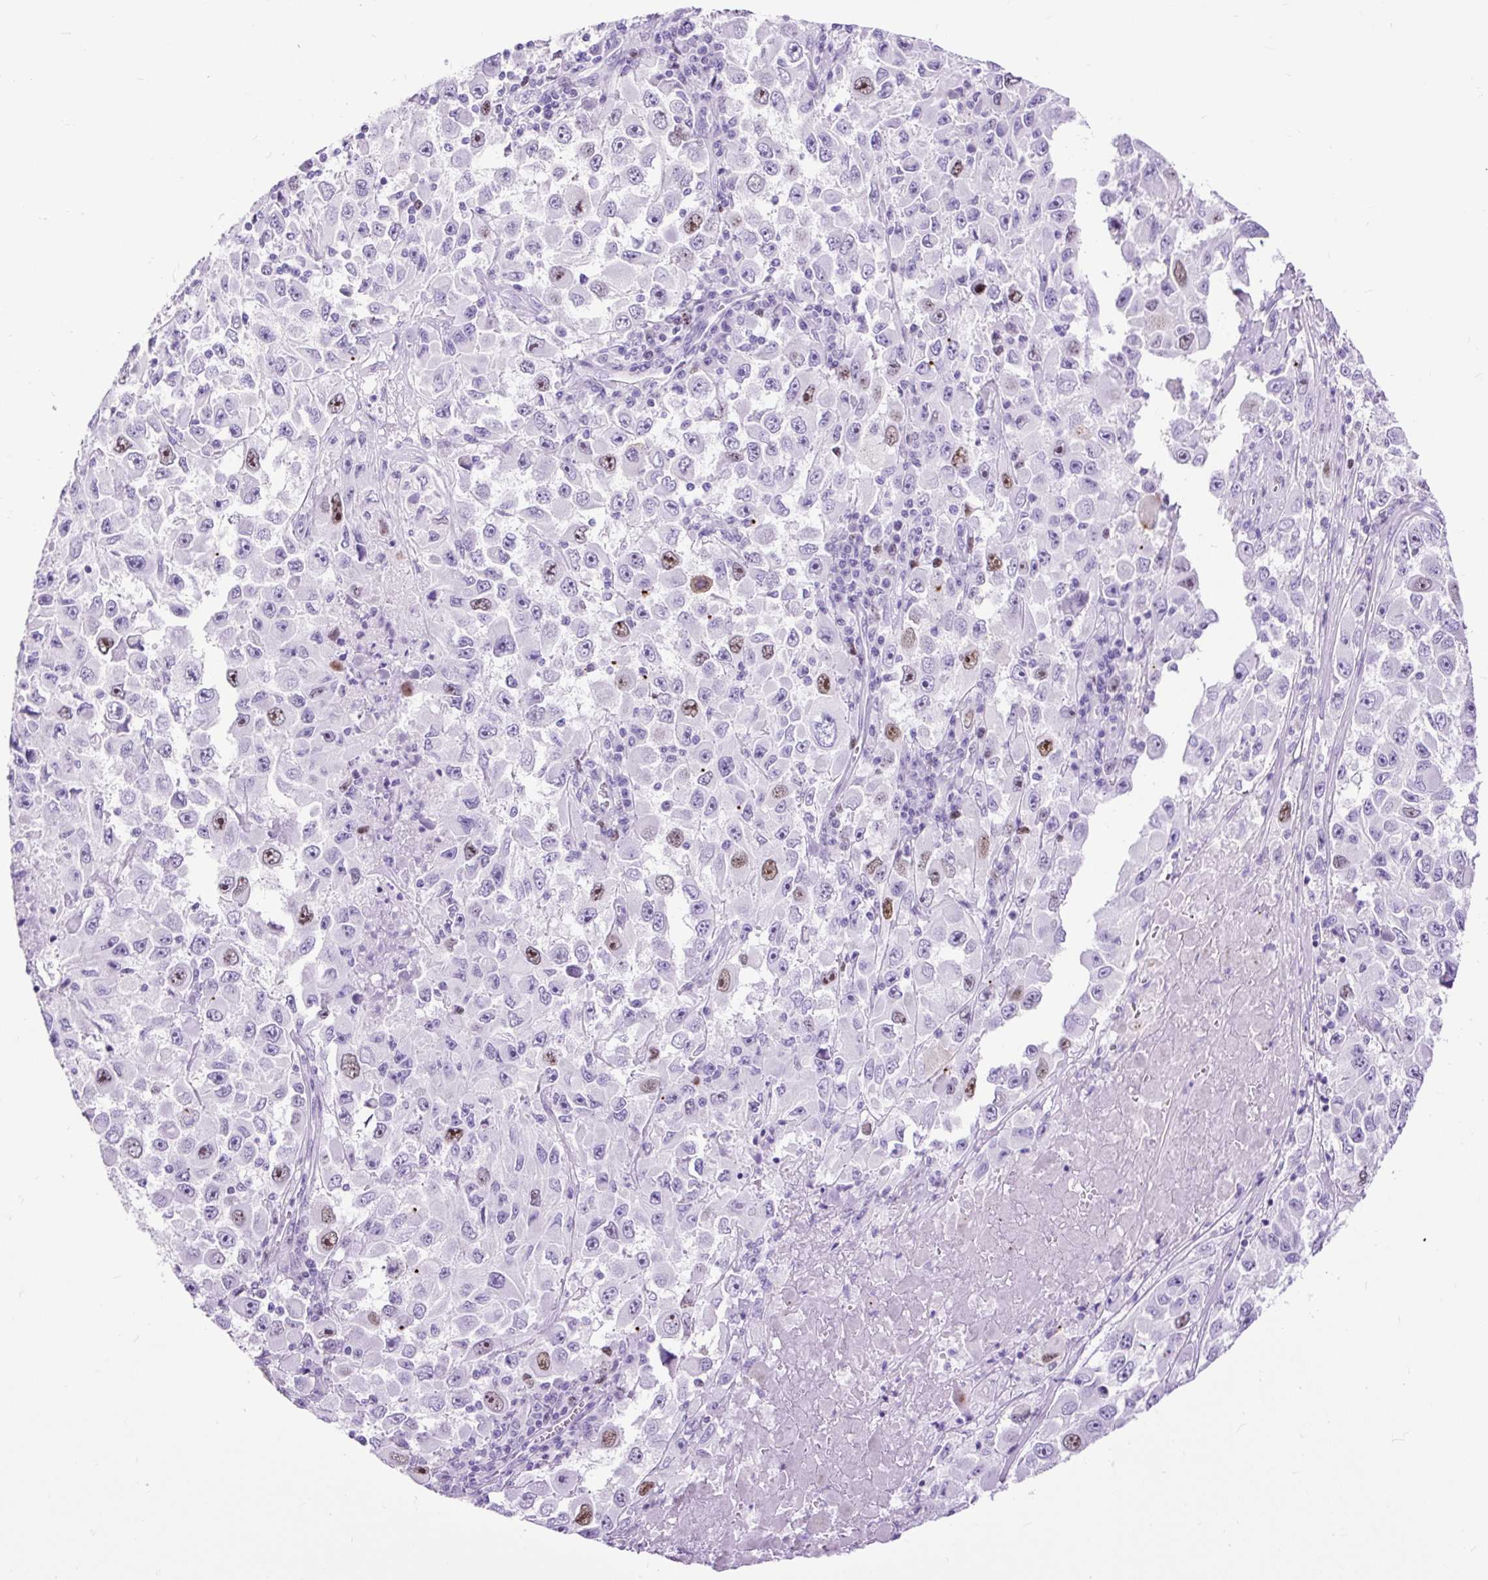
{"staining": {"intensity": "moderate", "quantity": "<25%", "location": "nuclear"}, "tissue": "melanoma", "cell_type": "Tumor cells", "image_type": "cancer", "snomed": [{"axis": "morphology", "description": "Malignant melanoma, Metastatic site"}, {"axis": "topography", "description": "Lymph node"}], "caption": "Malignant melanoma (metastatic site) tissue displays moderate nuclear positivity in approximately <25% of tumor cells, visualized by immunohistochemistry.", "gene": "RACGAP1", "patient": {"sex": "female", "age": 67}}